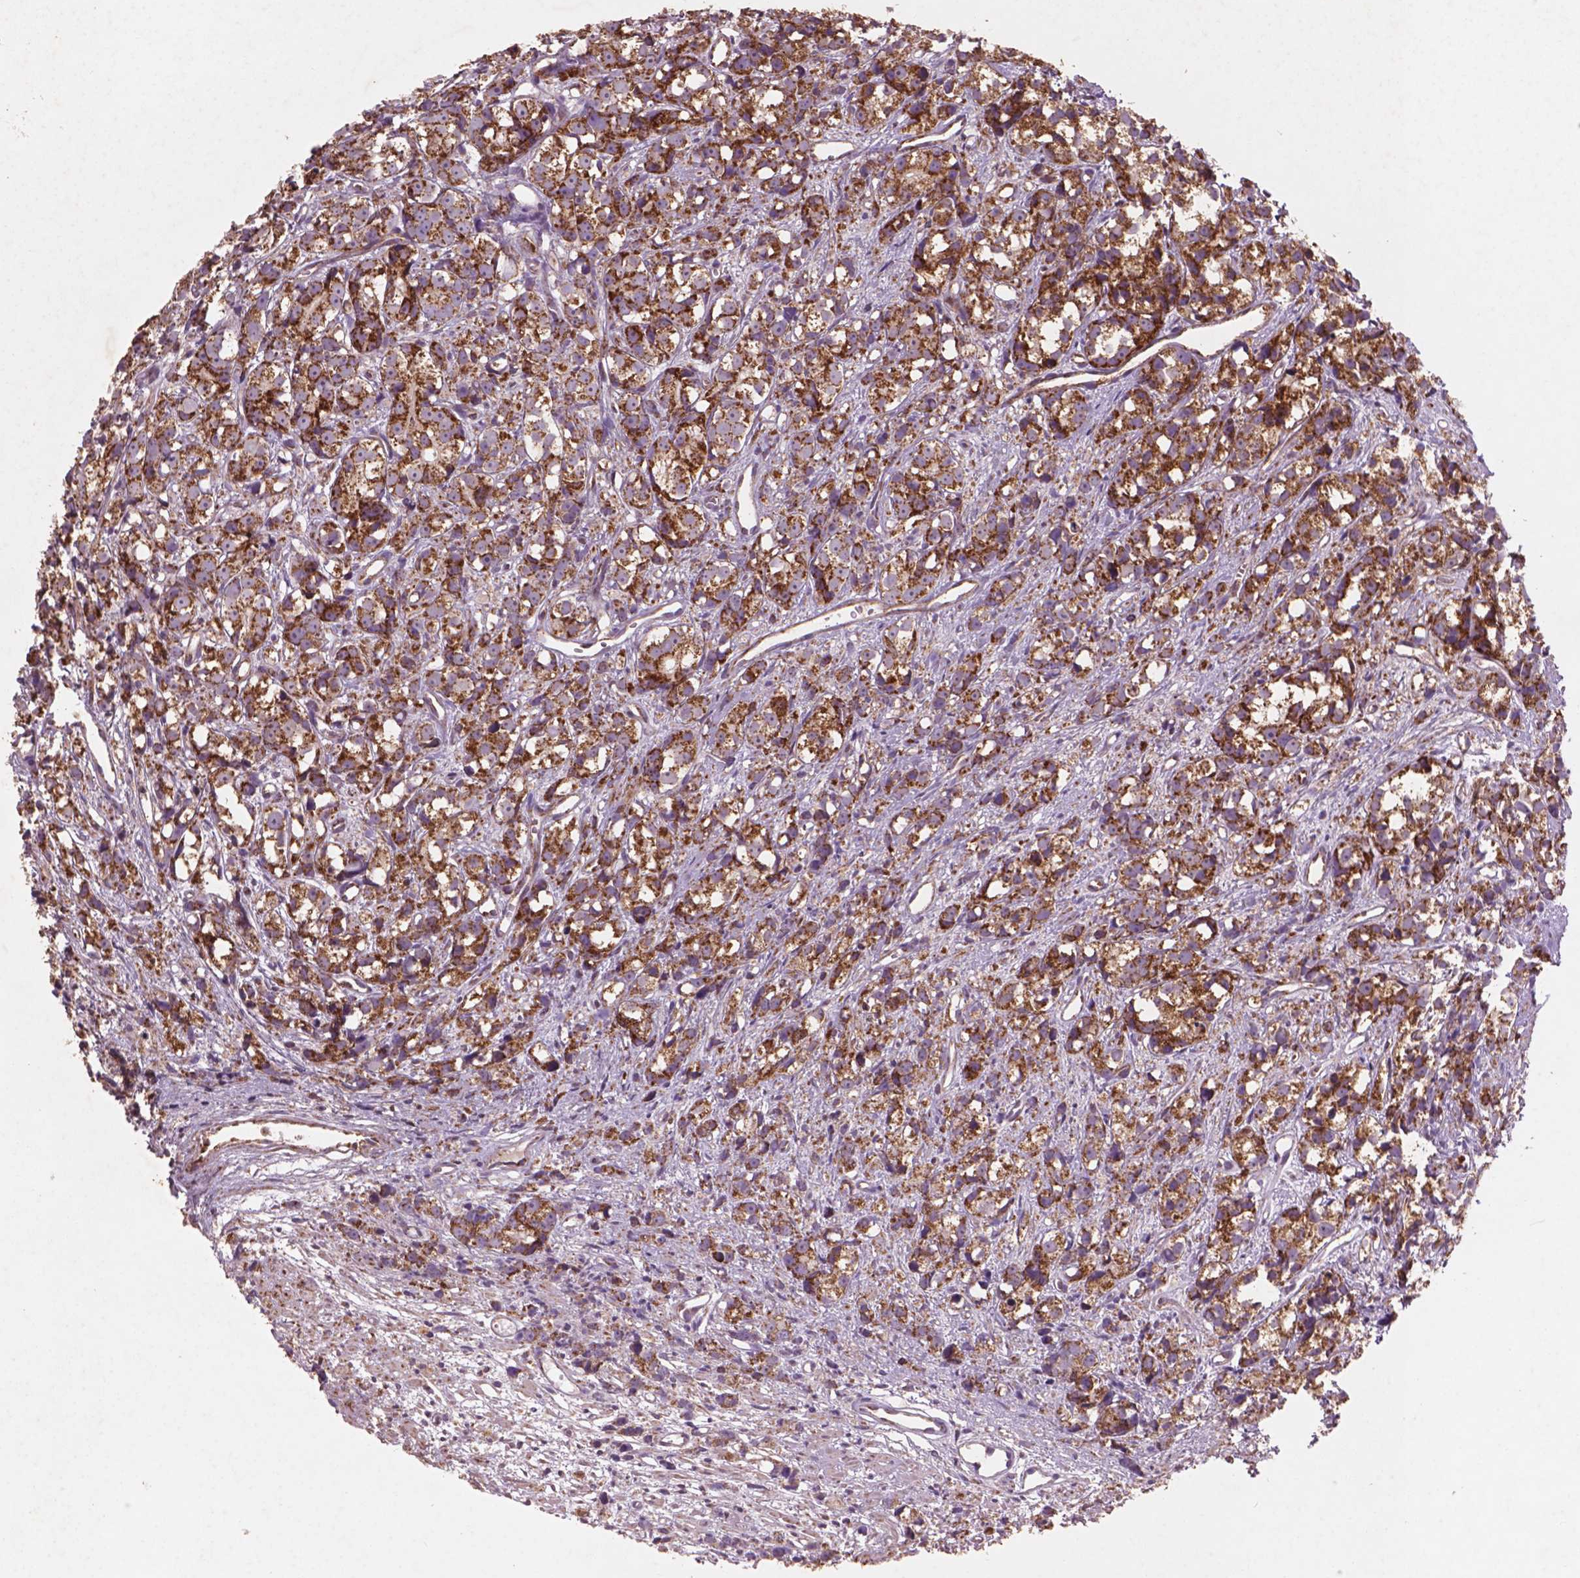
{"staining": {"intensity": "strong", "quantity": "25%-75%", "location": "cytoplasmic/membranous"}, "tissue": "prostate cancer", "cell_type": "Tumor cells", "image_type": "cancer", "snomed": [{"axis": "morphology", "description": "Adenocarcinoma, High grade"}, {"axis": "topography", "description": "Prostate"}], "caption": "This photomicrograph reveals immunohistochemistry staining of human prostate cancer, with high strong cytoplasmic/membranous staining in approximately 25%-75% of tumor cells.", "gene": "NLRX1", "patient": {"sex": "male", "age": 77}}